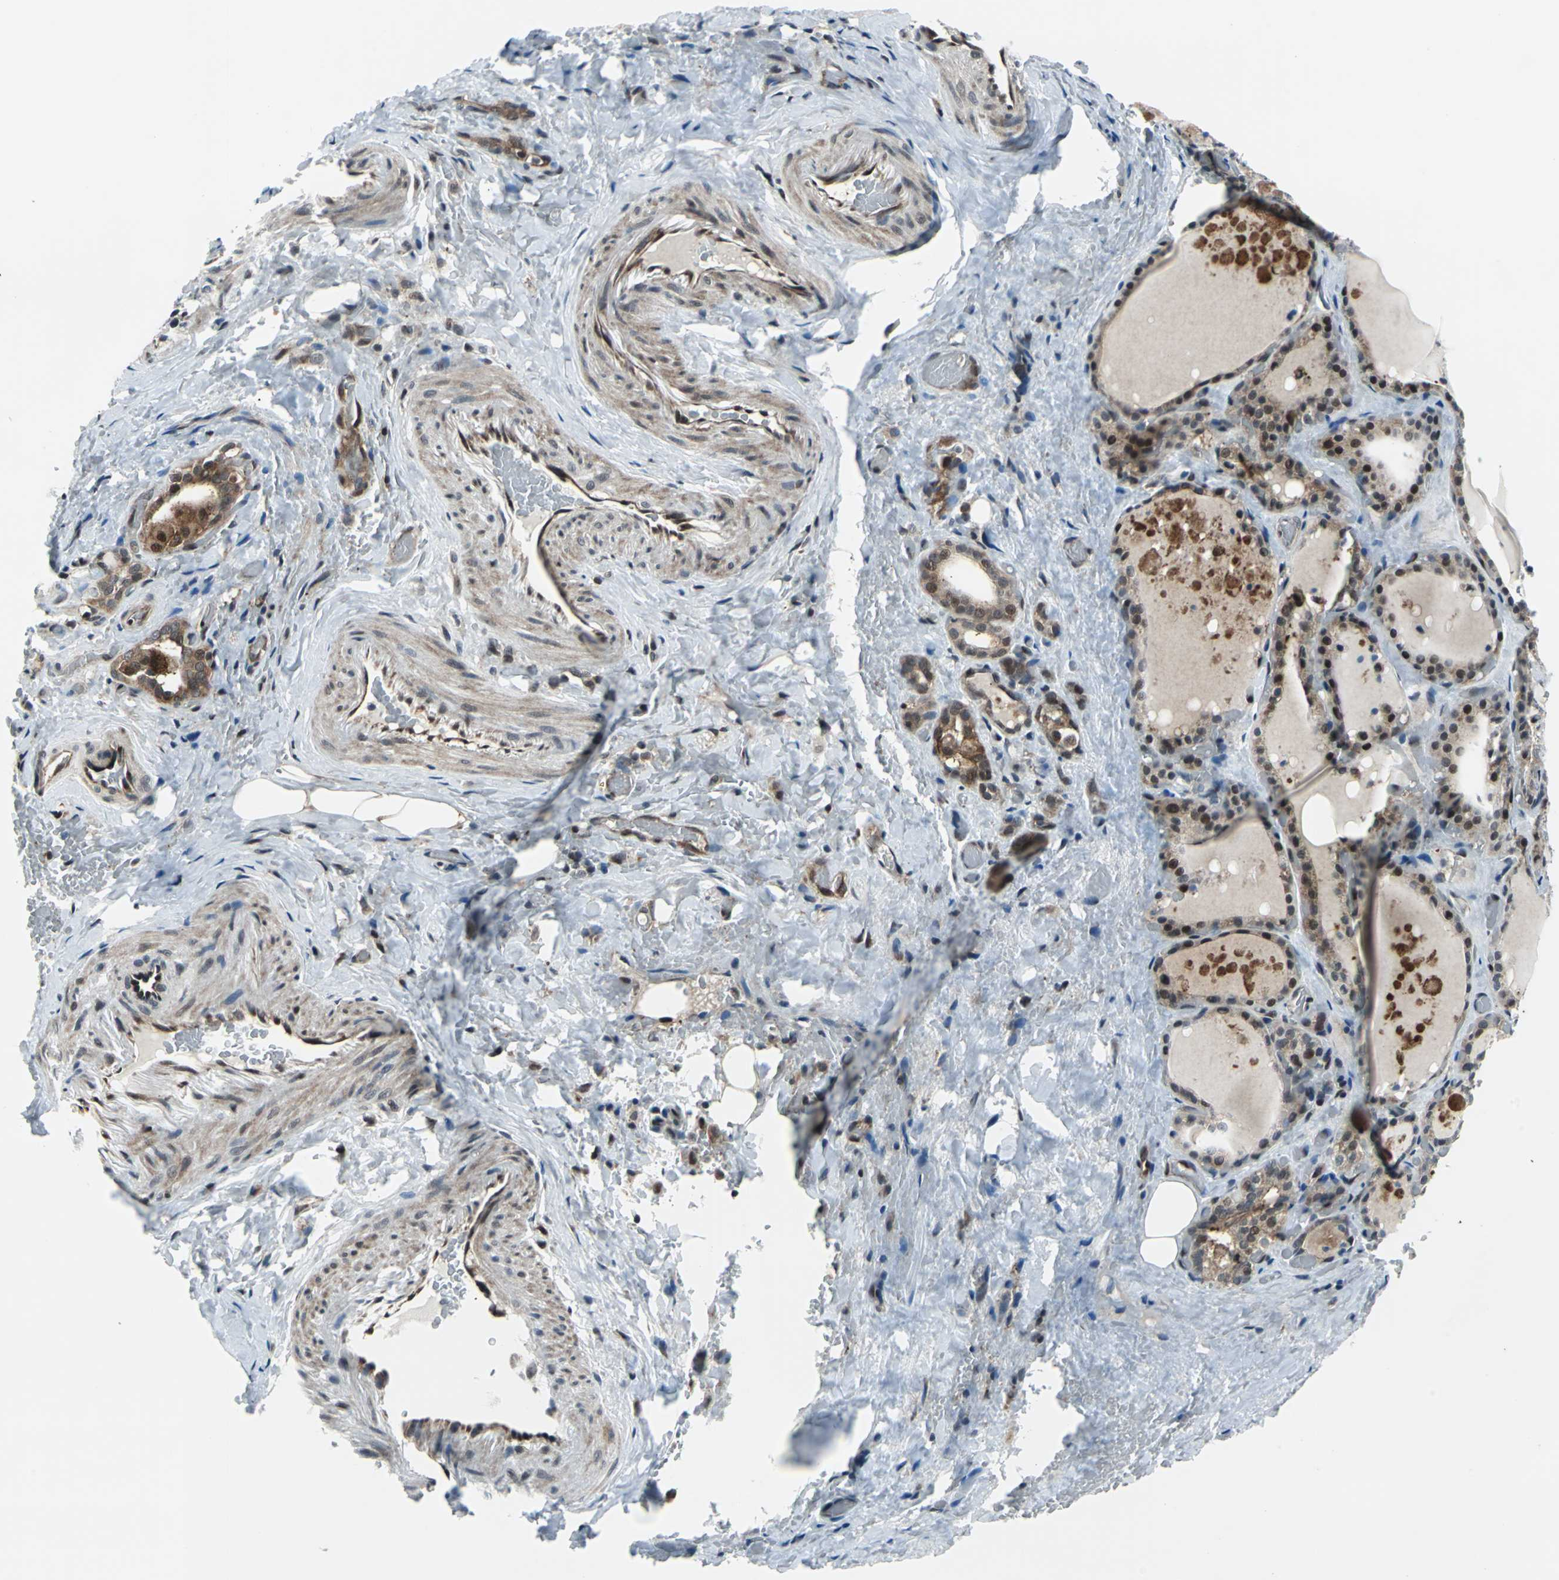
{"staining": {"intensity": "strong", "quantity": ">75%", "location": "cytoplasmic/membranous,nuclear"}, "tissue": "thyroid gland", "cell_type": "Glandular cells", "image_type": "normal", "snomed": [{"axis": "morphology", "description": "Normal tissue, NOS"}, {"axis": "topography", "description": "Thyroid gland"}], "caption": "Unremarkable thyroid gland reveals strong cytoplasmic/membranous,nuclear staining in approximately >75% of glandular cells Nuclei are stained in blue..", "gene": "POLR3K", "patient": {"sex": "male", "age": 61}}